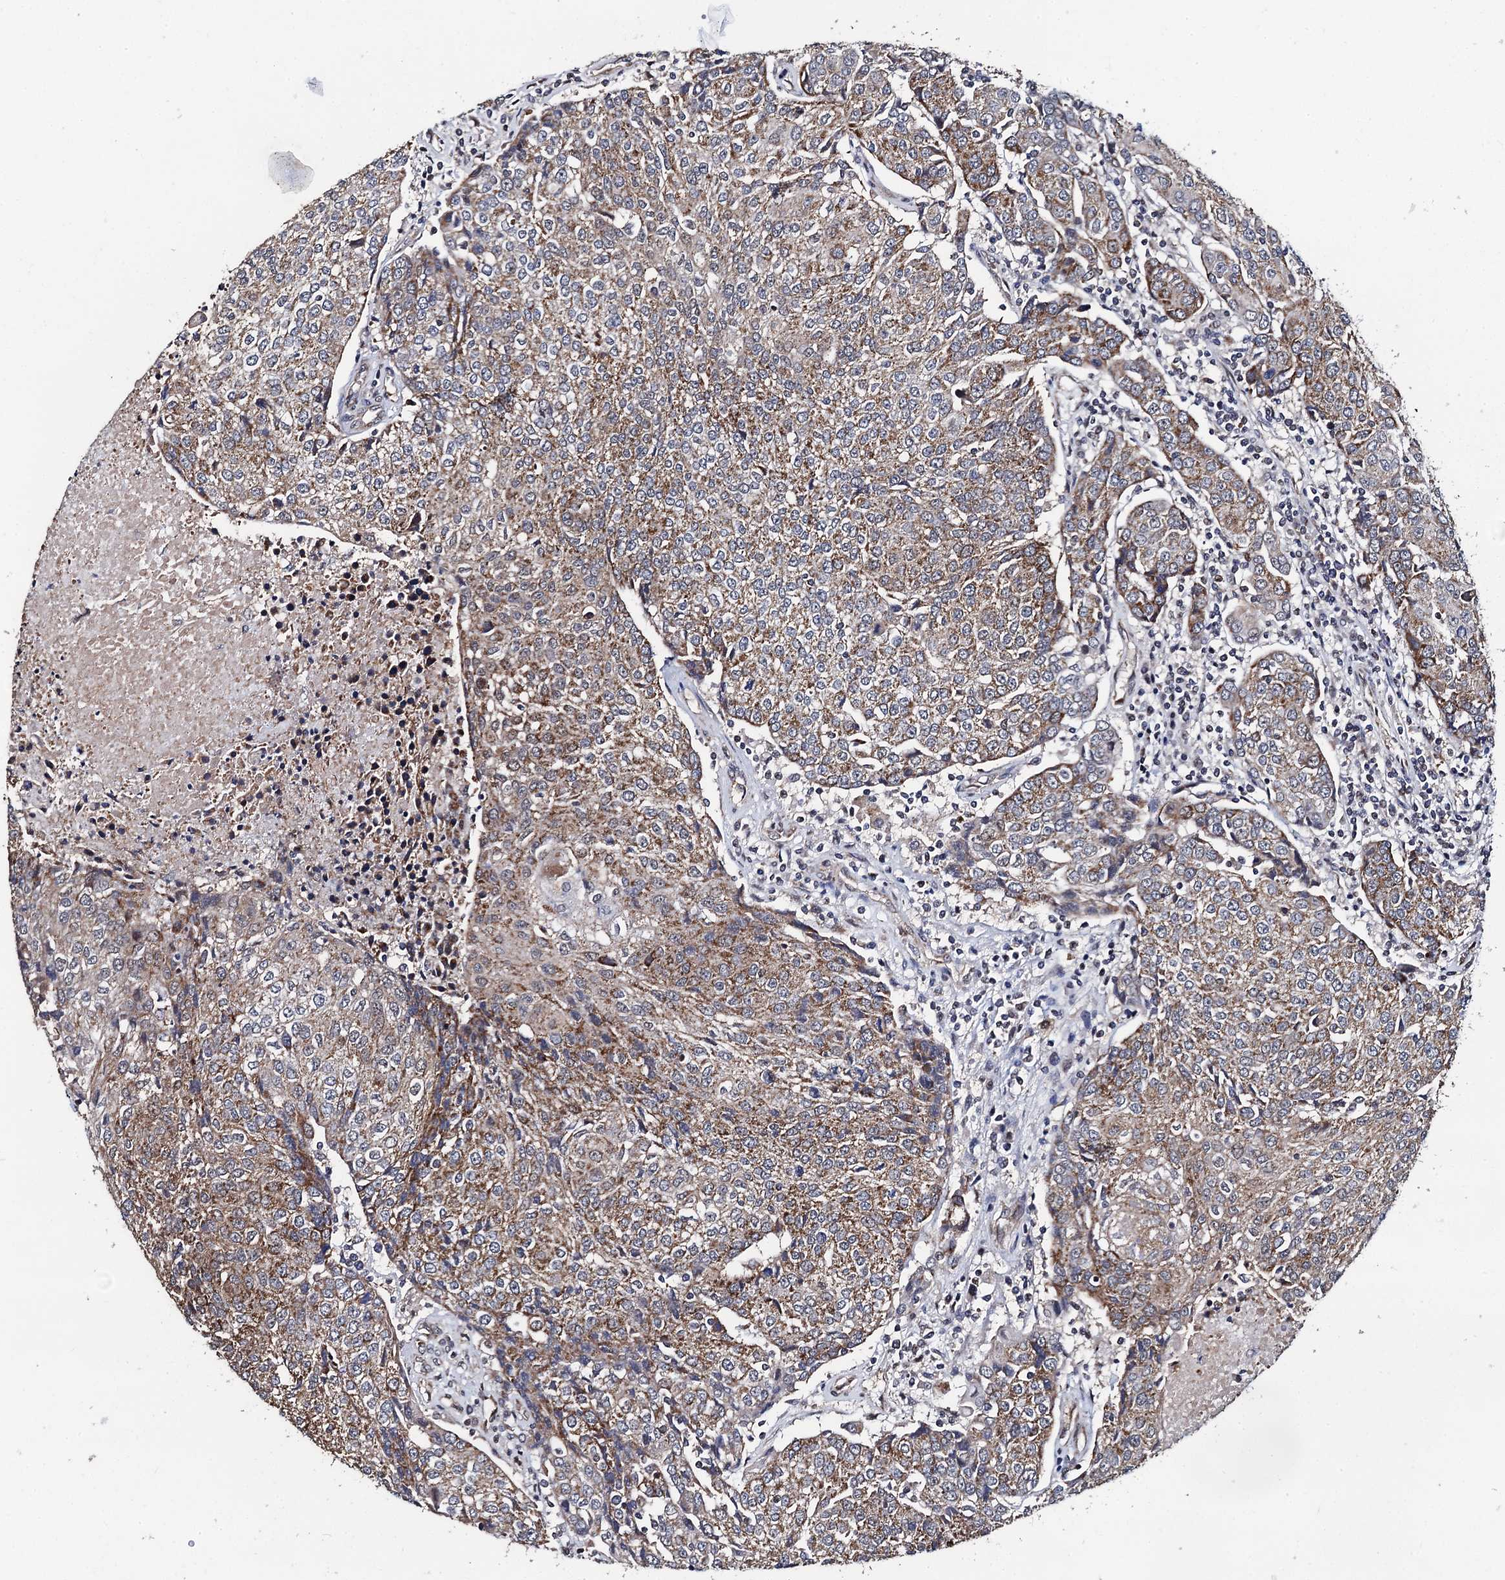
{"staining": {"intensity": "moderate", "quantity": ">75%", "location": "cytoplasmic/membranous"}, "tissue": "urothelial cancer", "cell_type": "Tumor cells", "image_type": "cancer", "snomed": [{"axis": "morphology", "description": "Urothelial carcinoma, High grade"}, {"axis": "topography", "description": "Urinary bladder"}], "caption": "Immunohistochemical staining of human urothelial cancer shows medium levels of moderate cytoplasmic/membranous protein expression in approximately >75% of tumor cells. Nuclei are stained in blue.", "gene": "PTCD3", "patient": {"sex": "female", "age": 85}}